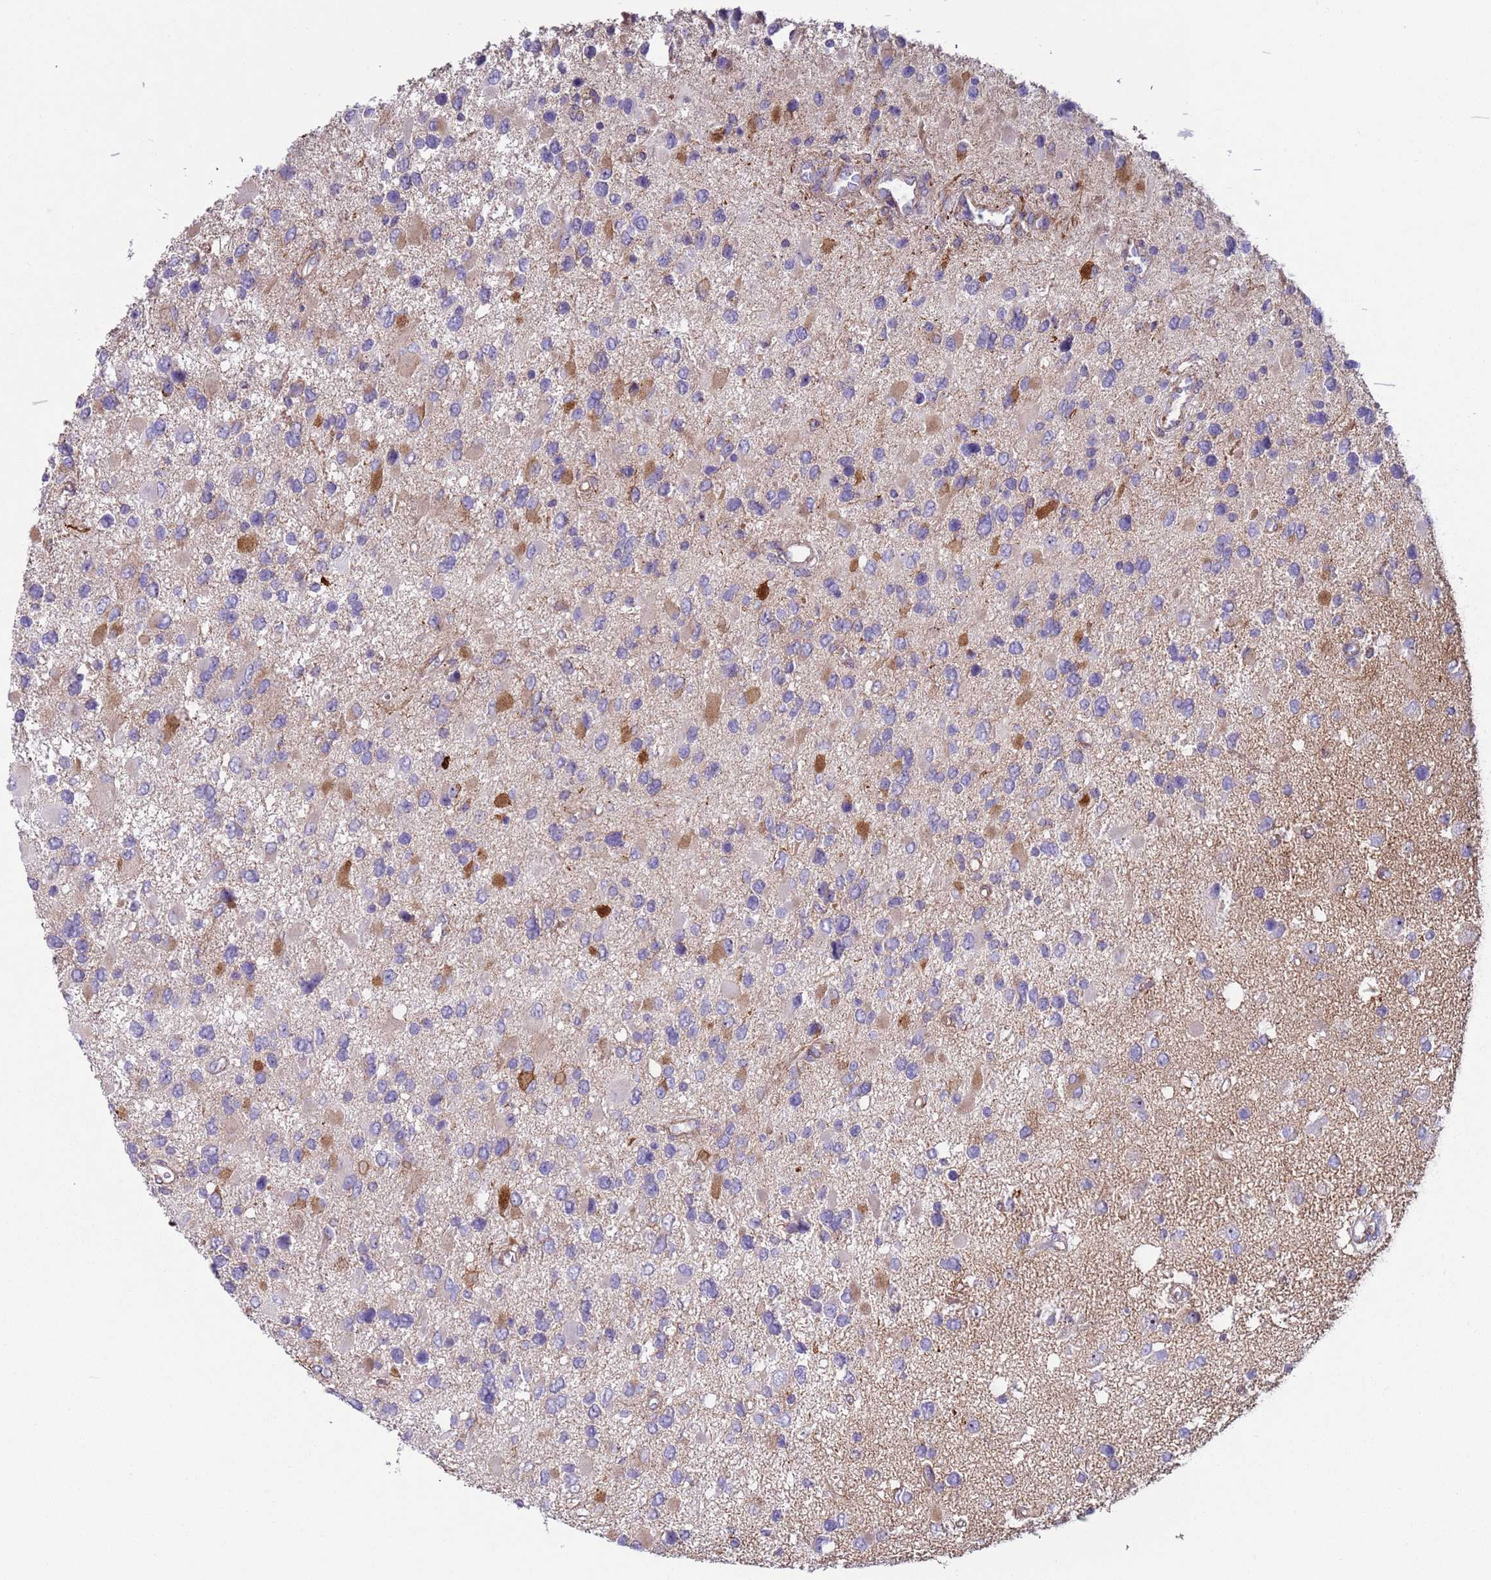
{"staining": {"intensity": "negative", "quantity": "none", "location": "none"}, "tissue": "glioma", "cell_type": "Tumor cells", "image_type": "cancer", "snomed": [{"axis": "morphology", "description": "Glioma, malignant, High grade"}, {"axis": "topography", "description": "Brain"}], "caption": "Glioma was stained to show a protein in brown. There is no significant expression in tumor cells. (DAB immunohistochemistry with hematoxylin counter stain).", "gene": "HEATR1", "patient": {"sex": "male", "age": 53}}